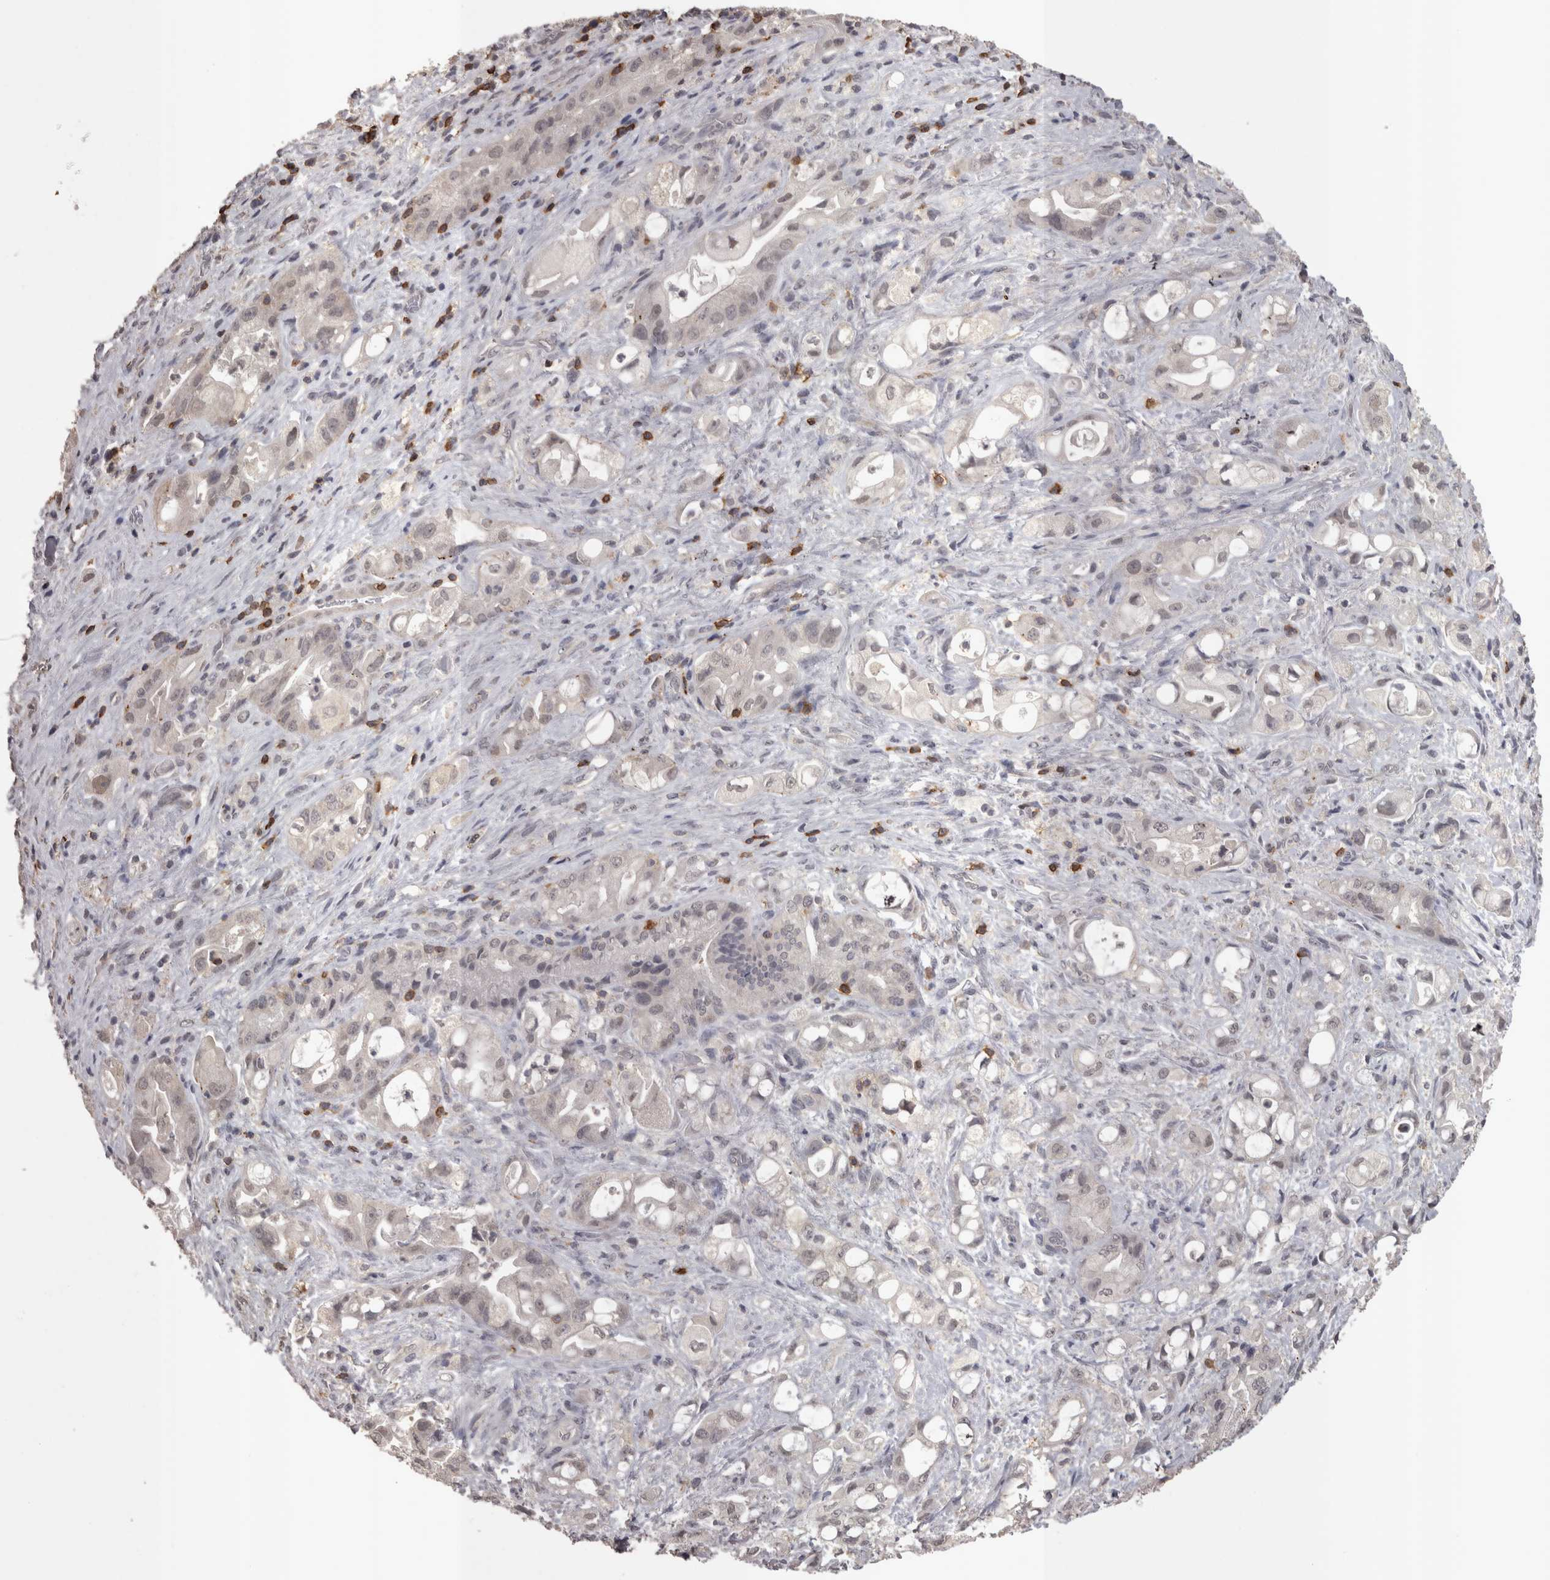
{"staining": {"intensity": "negative", "quantity": "none", "location": "none"}, "tissue": "pancreatic cancer", "cell_type": "Tumor cells", "image_type": "cancer", "snomed": [{"axis": "morphology", "description": "Adenocarcinoma, NOS"}, {"axis": "topography", "description": "Pancreas"}], "caption": "High power microscopy image of an immunohistochemistry (IHC) histopathology image of adenocarcinoma (pancreatic), revealing no significant staining in tumor cells. The staining was performed using DAB to visualize the protein expression in brown, while the nuclei were stained in blue with hematoxylin (Magnification: 20x).", "gene": "SKAP1", "patient": {"sex": "male", "age": 79}}